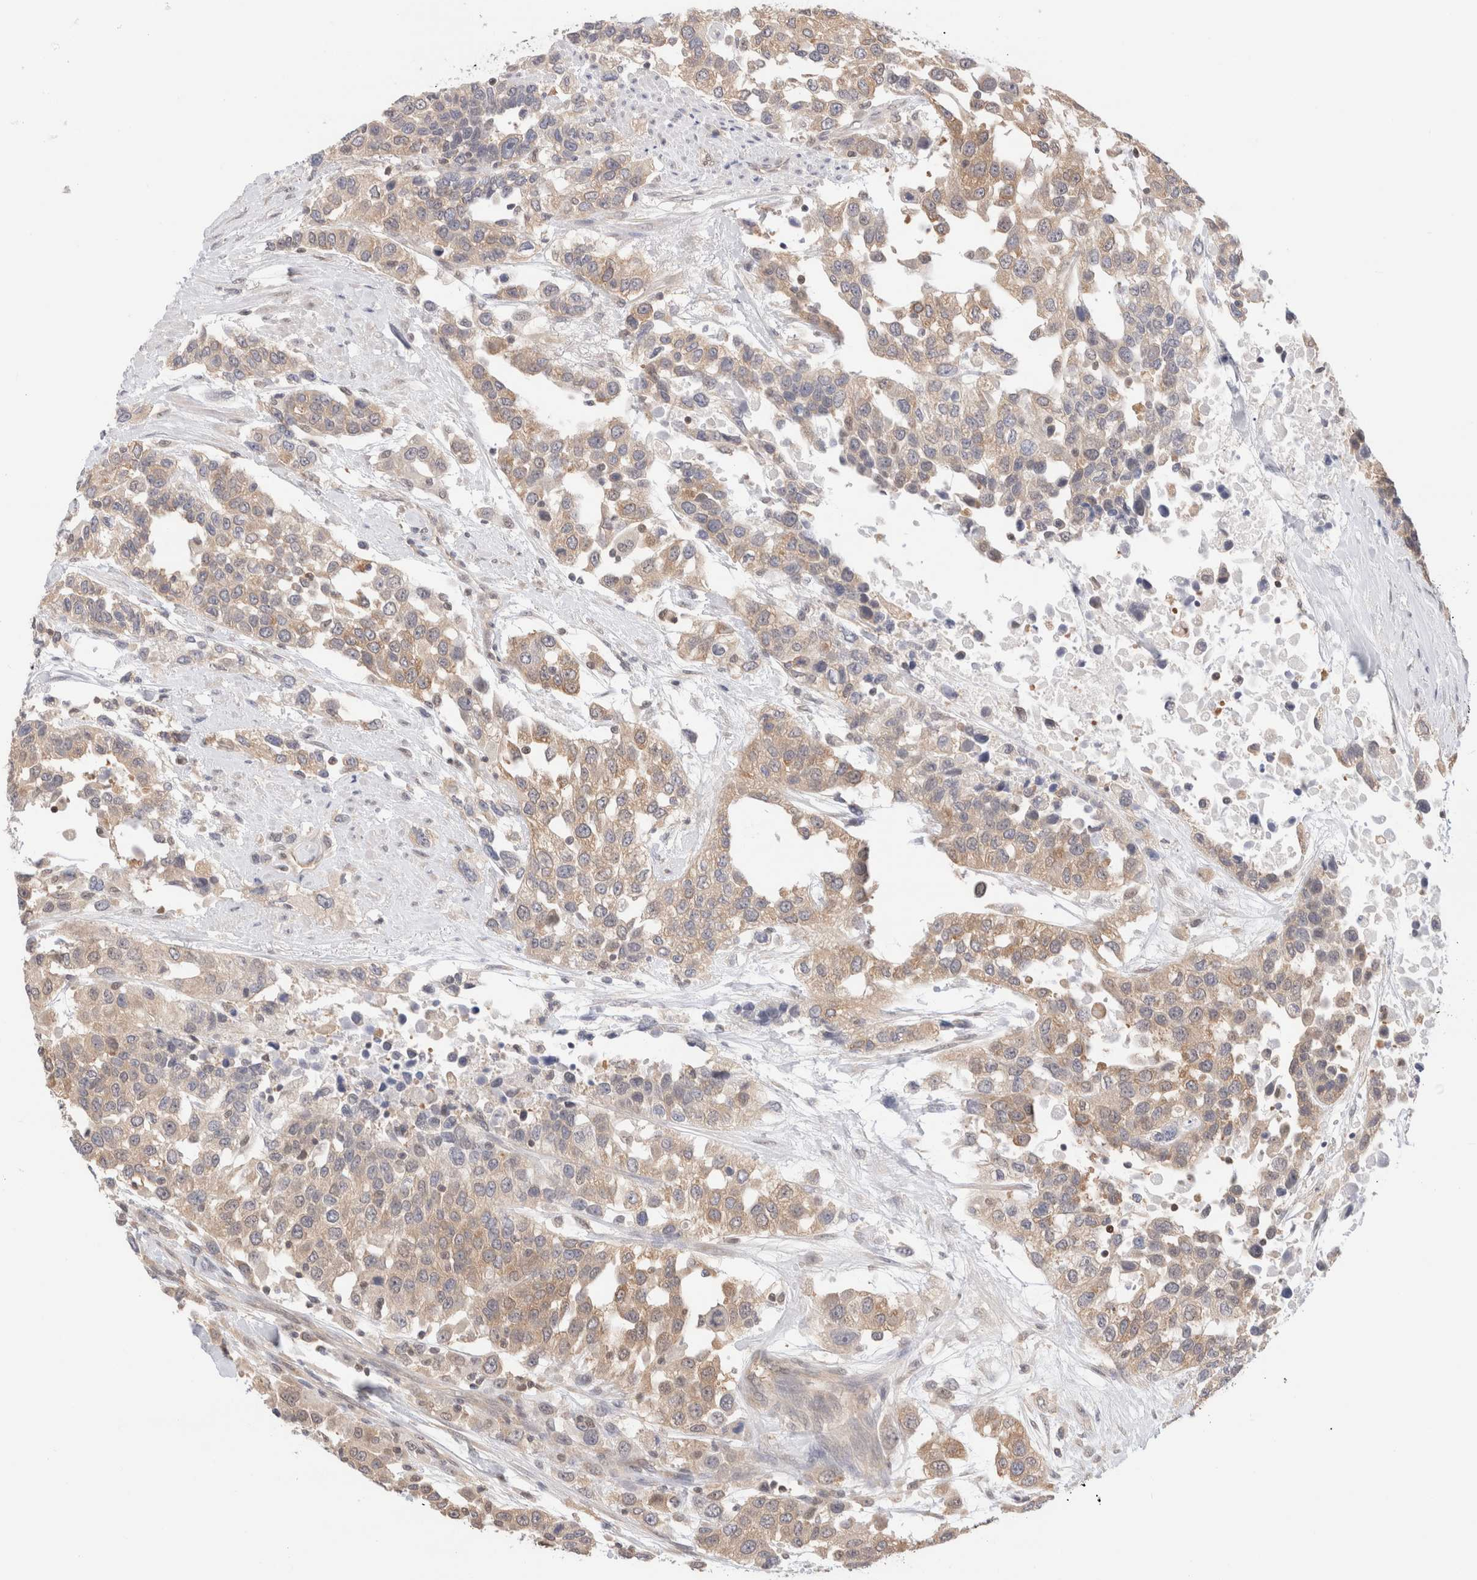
{"staining": {"intensity": "moderate", "quantity": ">75%", "location": "cytoplasmic/membranous"}, "tissue": "urothelial cancer", "cell_type": "Tumor cells", "image_type": "cancer", "snomed": [{"axis": "morphology", "description": "Urothelial carcinoma, High grade"}, {"axis": "topography", "description": "Urinary bladder"}], "caption": "The histopathology image demonstrates staining of urothelial carcinoma (high-grade), revealing moderate cytoplasmic/membranous protein expression (brown color) within tumor cells.", "gene": "C17orf97", "patient": {"sex": "female", "age": 80}}